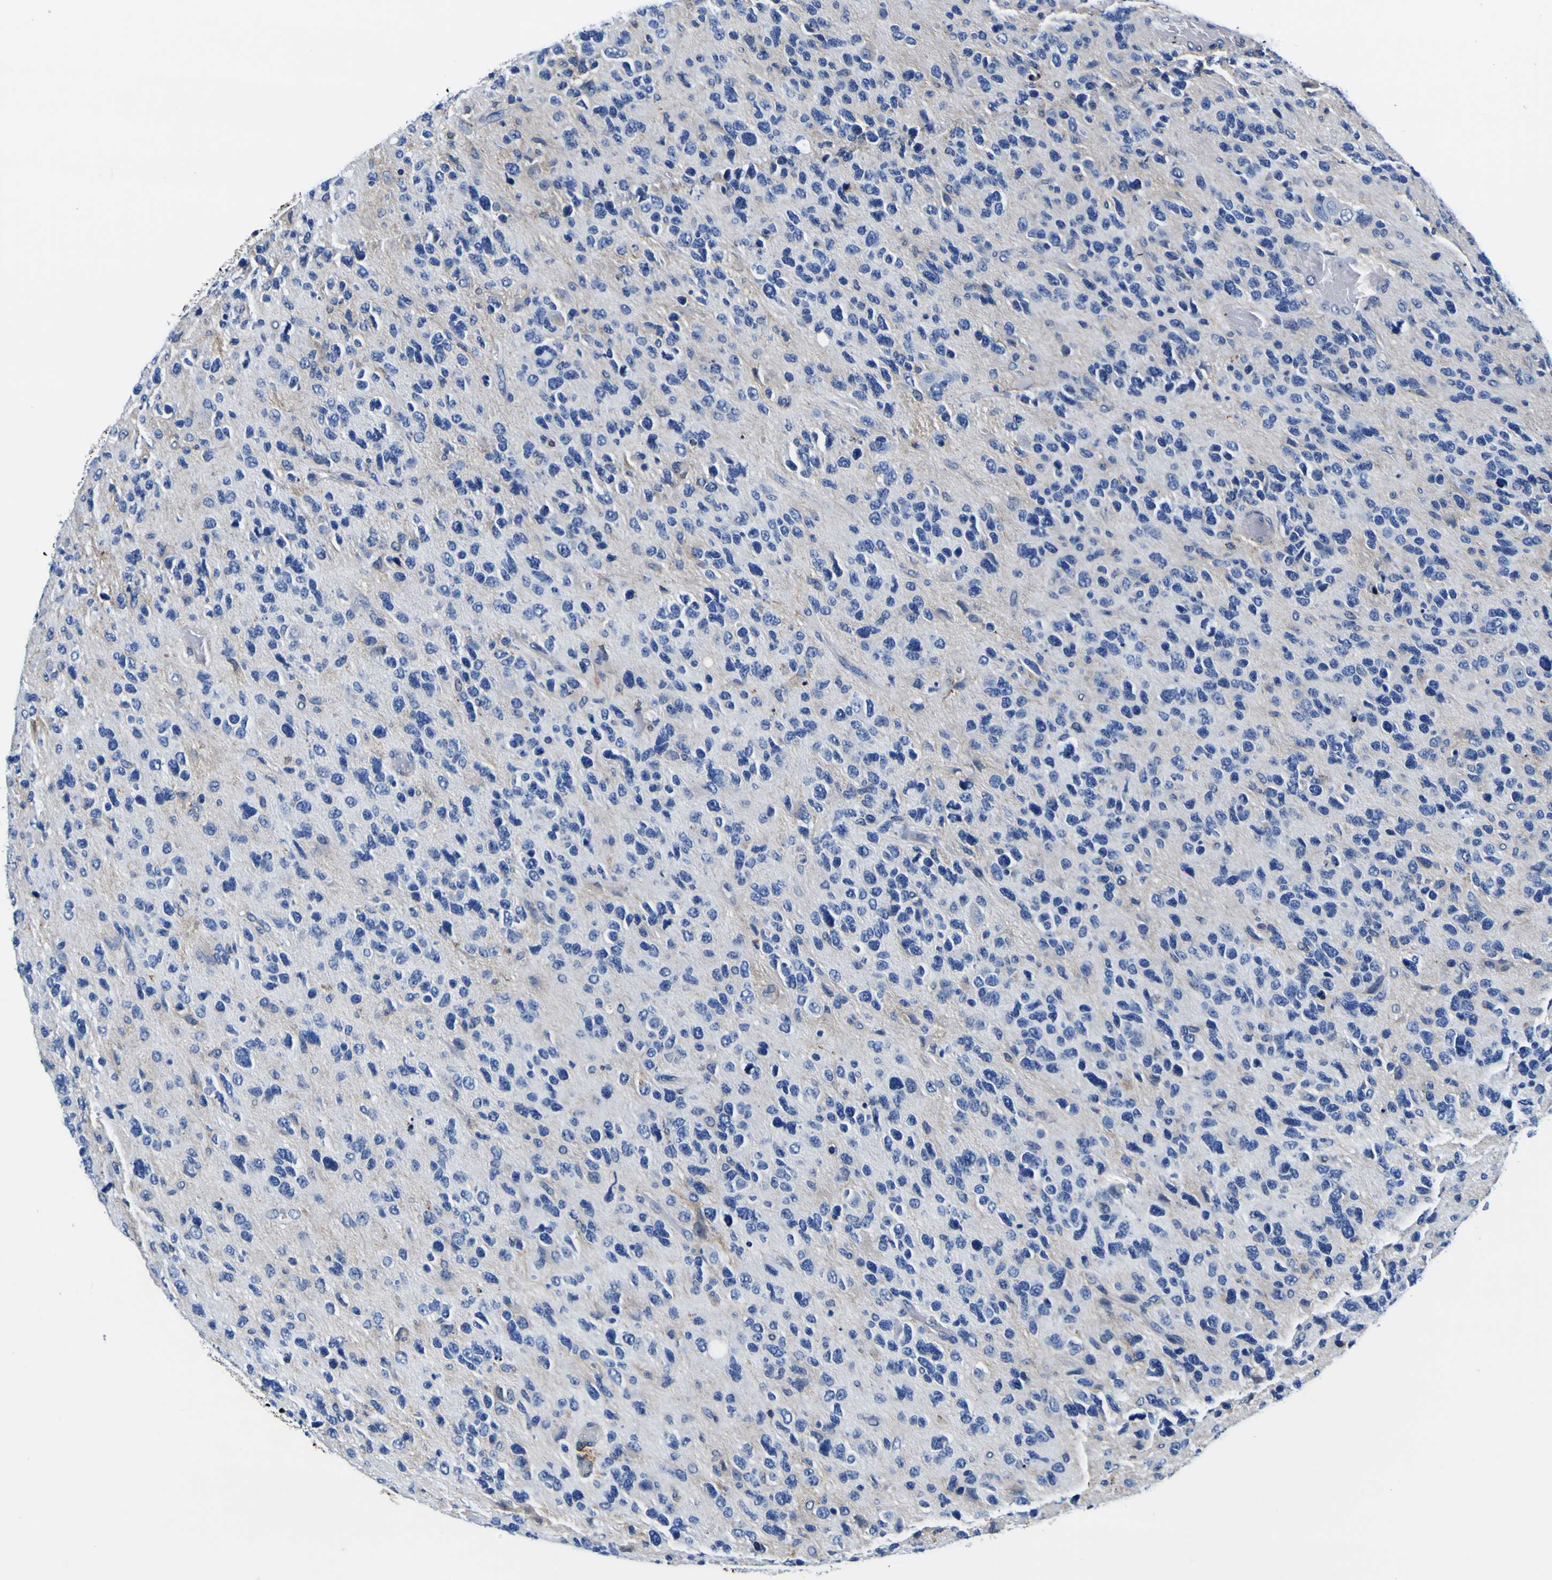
{"staining": {"intensity": "negative", "quantity": "none", "location": "none"}, "tissue": "glioma", "cell_type": "Tumor cells", "image_type": "cancer", "snomed": [{"axis": "morphology", "description": "Glioma, malignant, High grade"}, {"axis": "topography", "description": "Brain"}], "caption": "High power microscopy micrograph of an immunohistochemistry histopathology image of high-grade glioma (malignant), revealing no significant staining in tumor cells. Brightfield microscopy of IHC stained with DAB (3,3'-diaminobenzidine) (brown) and hematoxylin (blue), captured at high magnification.", "gene": "PXDN", "patient": {"sex": "female", "age": 58}}